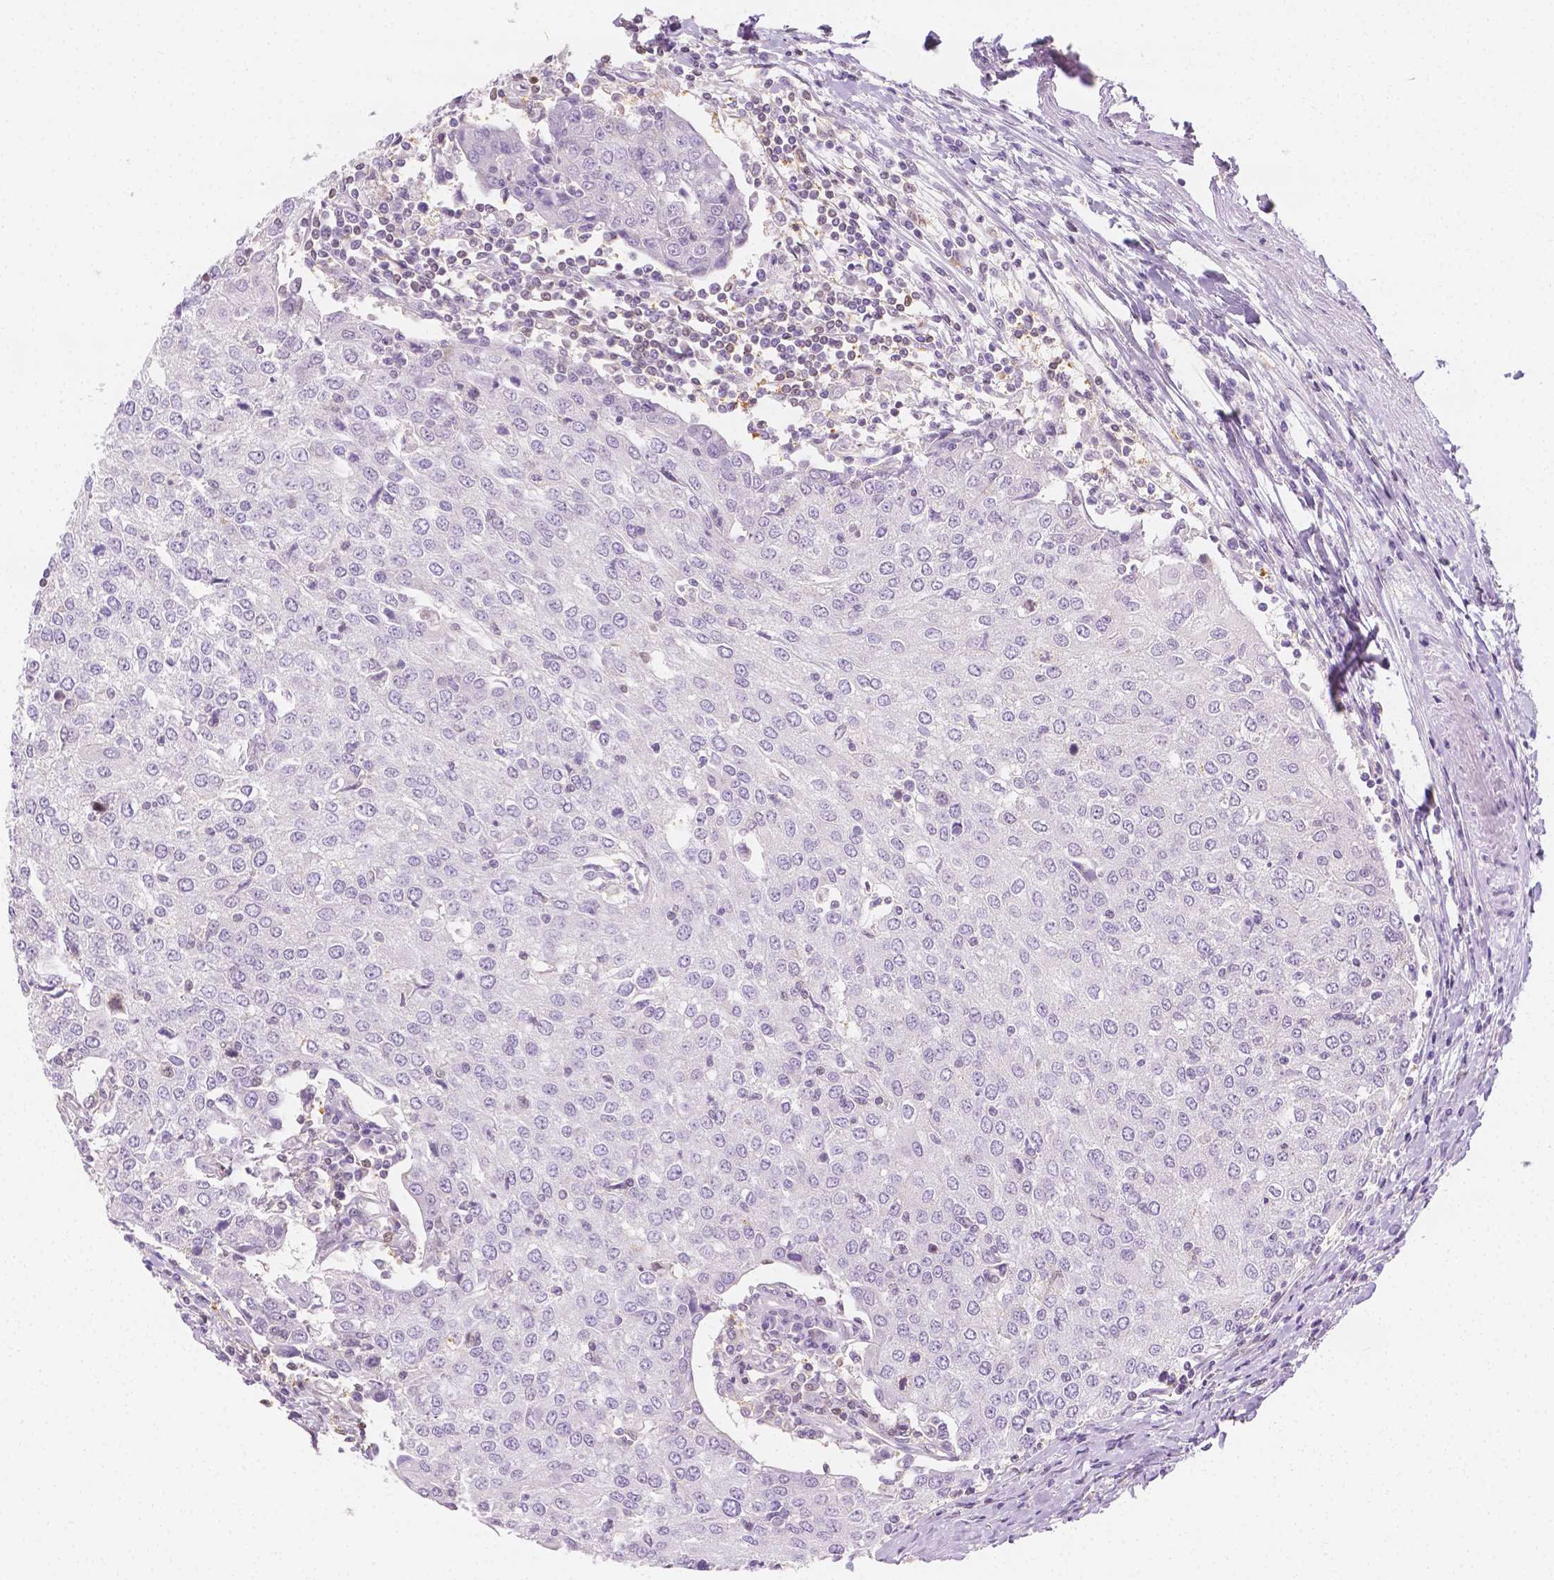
{"staining": {"intensity": "negative", "quantity": "none", "location": "none"}, "tissue": "urothelial cancer", "cell_type": "Tumor cells", "image_type": "cancer", "snomed": [{"axis": "morphology", "description": "Urothelial carcinoma, High grade"}, {"axis": "topography", "description": "Urinary bladder"}], "caption": "IHC photomicrograph of urothelial carcinoma (high-grade) stained for a protein (brown), which reveals no positivity in tumor cells.", "gene": "SGTB", "patient": {"sex": "female", "age": 85}}